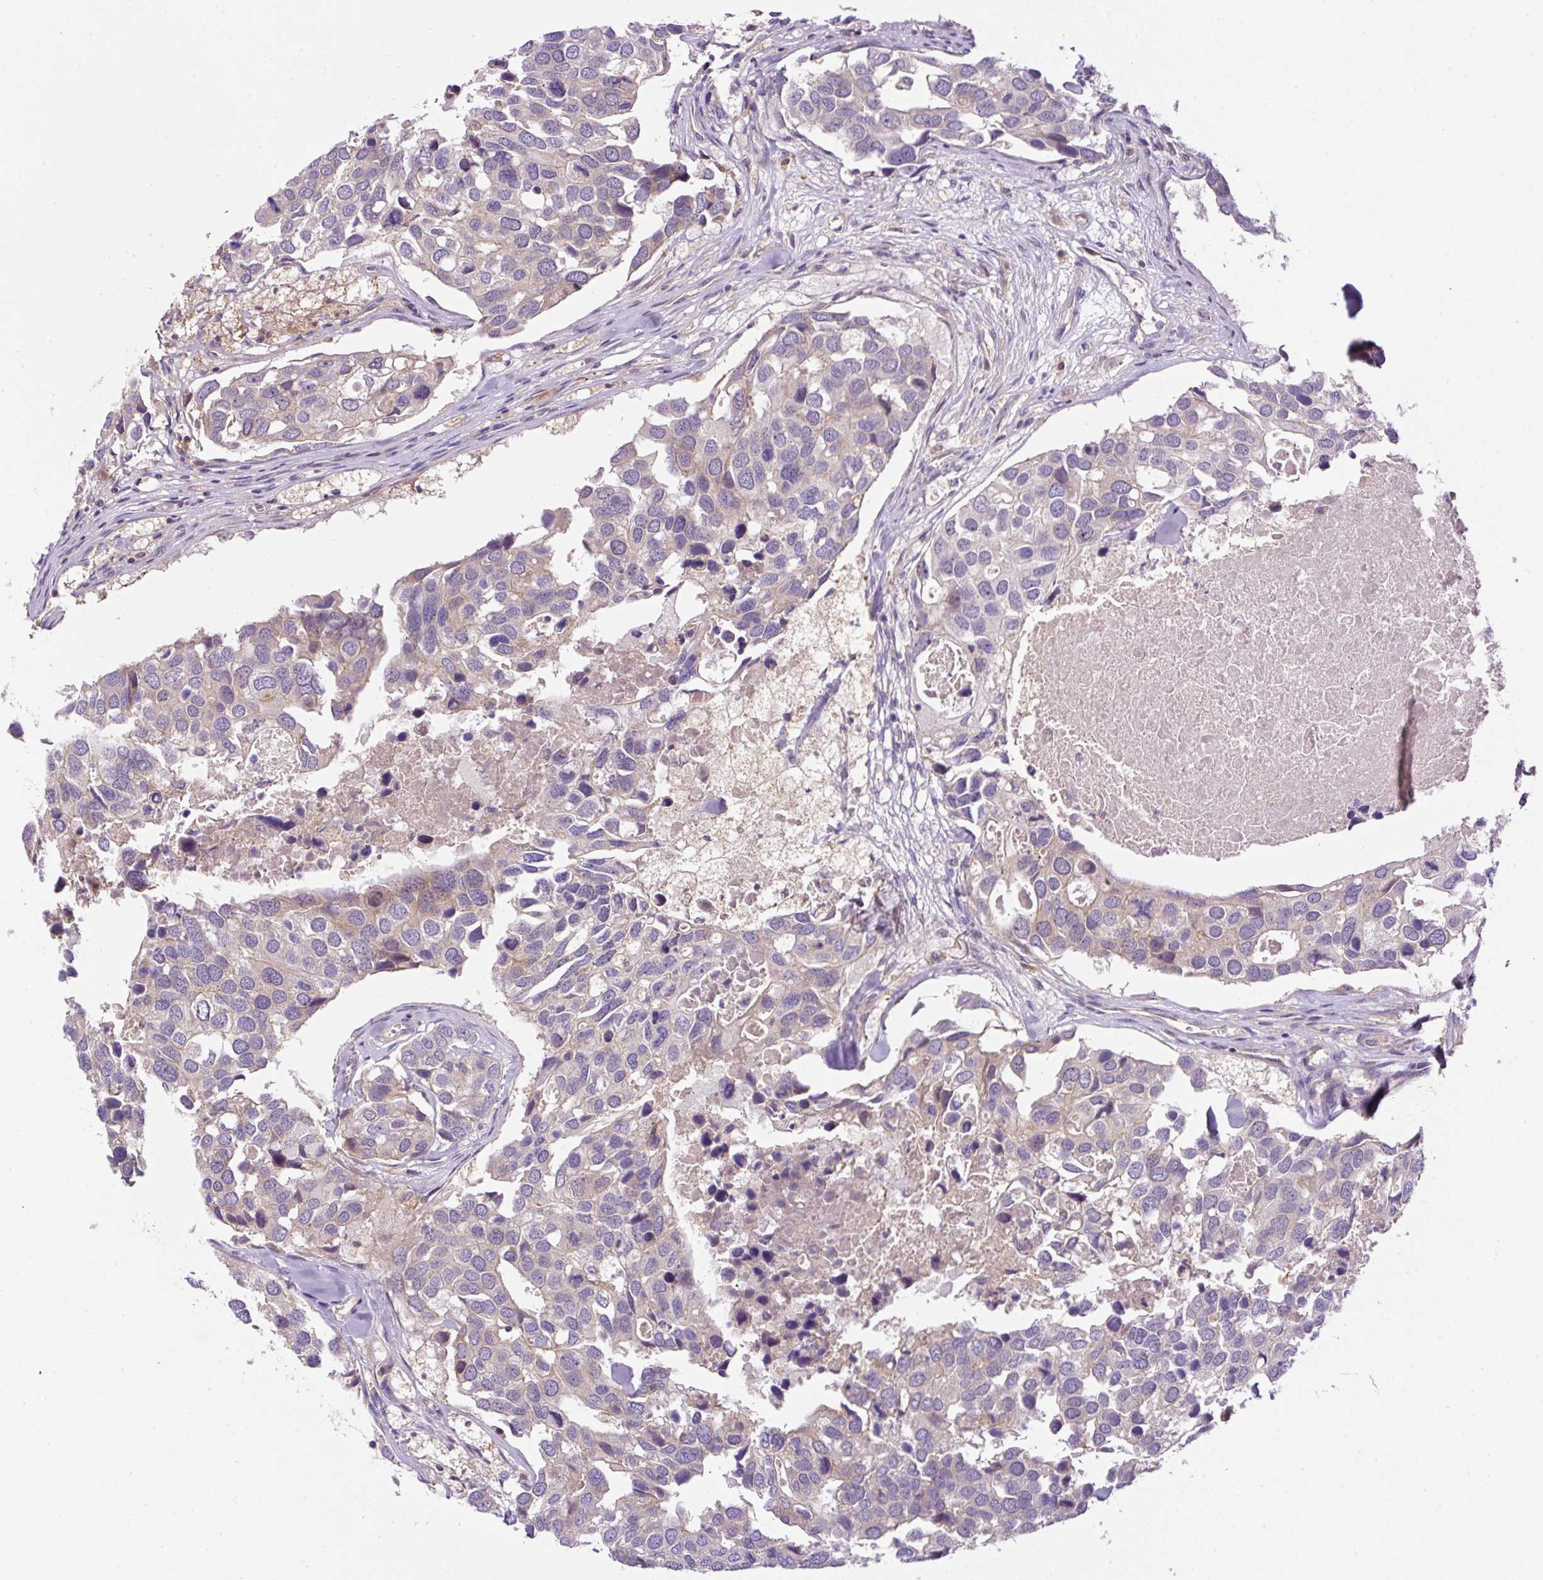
{"staining": {"intensity": "weak", "quantity": "<25%", "location": "cytoplasmic/membranous"}, "tissue": "breast cancer", "cell_type": "Tumor cells", "image_type": "cancer", "snomed": [{"axis": "morphology", "description": "Duct carcinoma"}, {"axis": "topography", "description": "Breast"}], "caption": "Breast invasive ductal carcinoma was stained to show a protein in brown. There is no significant positivity in tumor cells.", "gene": "CCDC28A", "patient": {"sex": "female", "age": 83}}